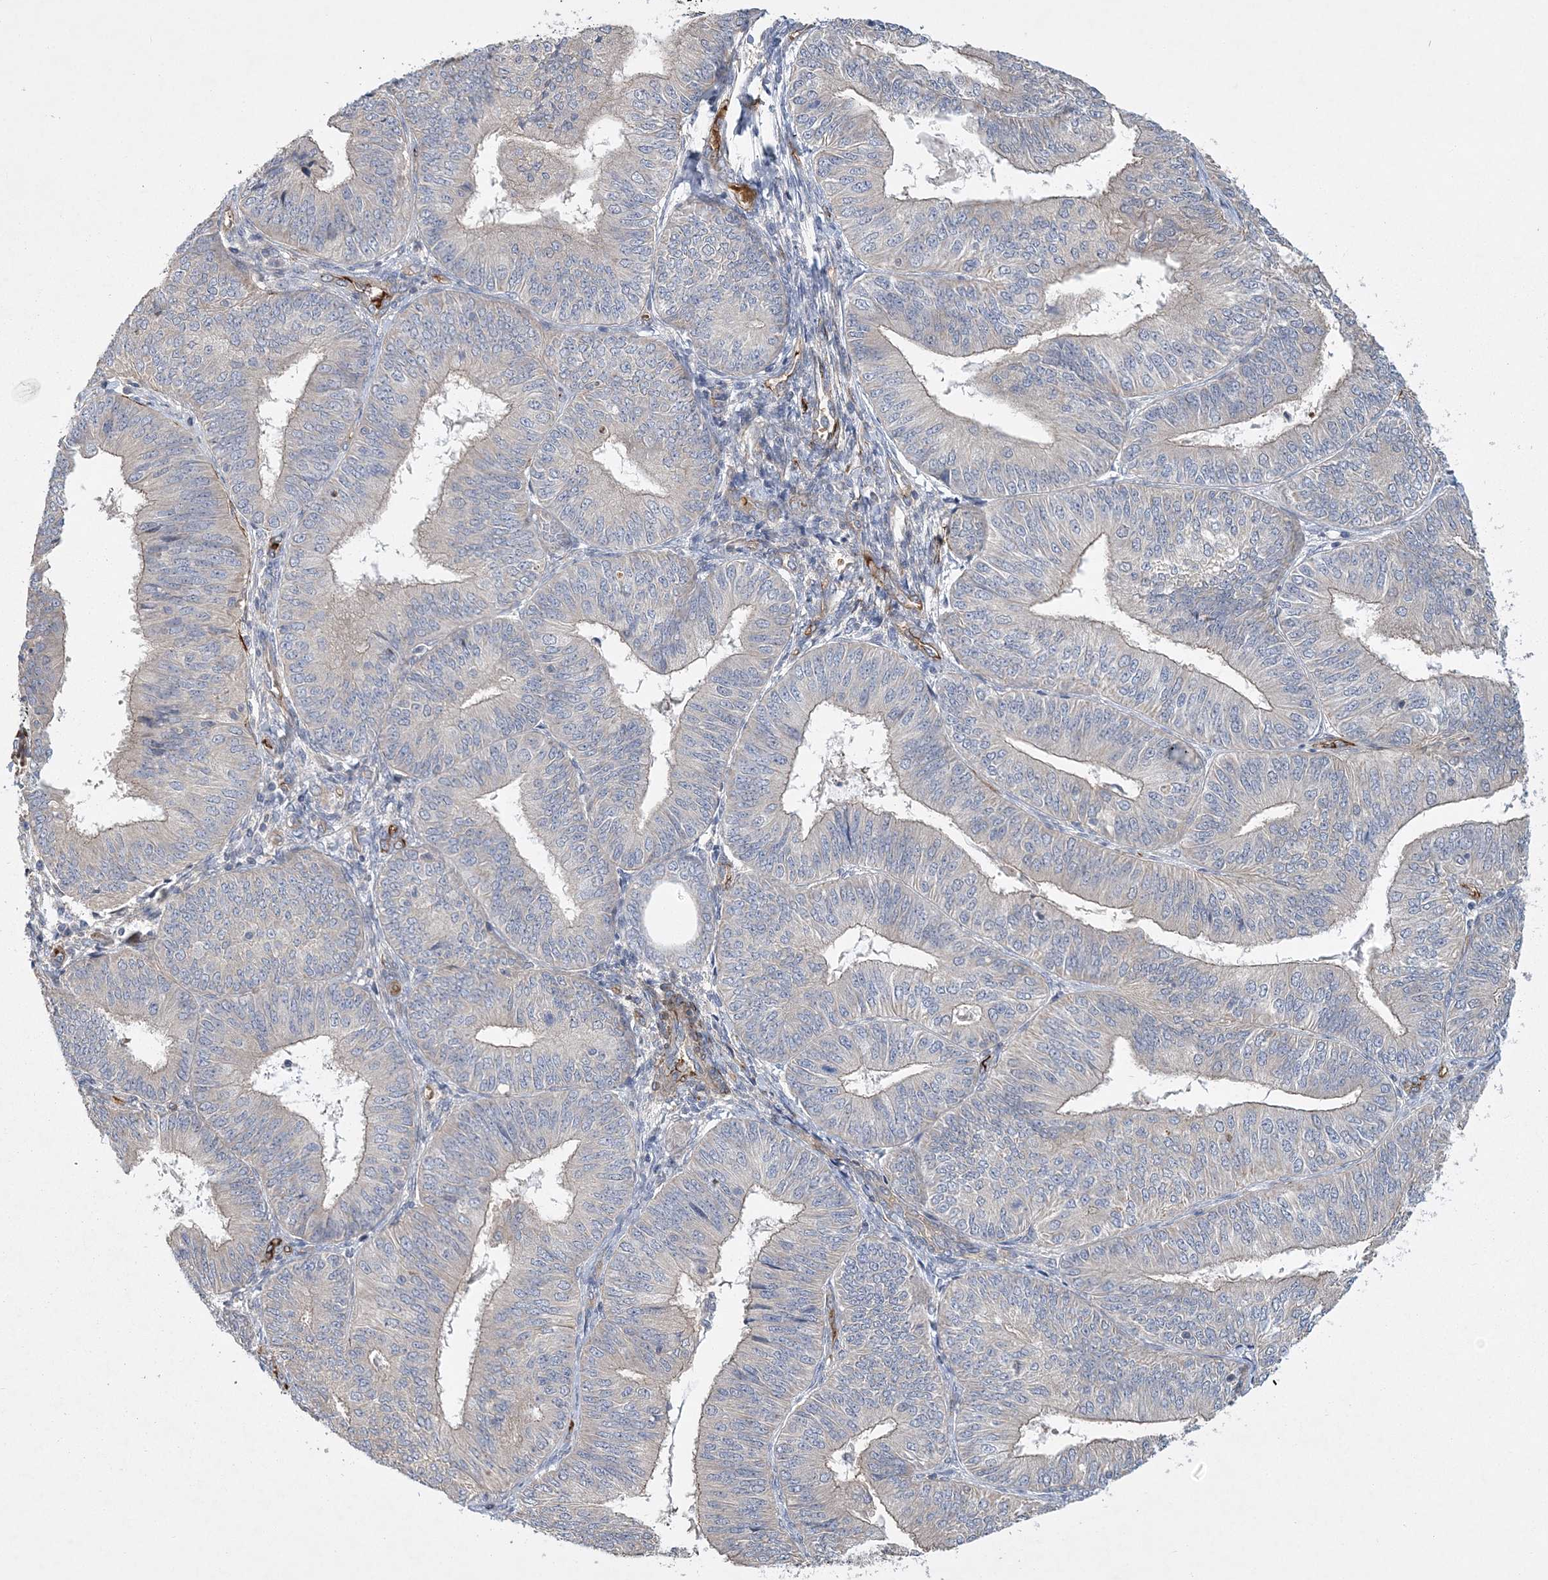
{"staining": {"intensity": "weak", "quantity": "<25%", "location": "cytoplasmic/membranous"}, "tissue": "endometrial cancer", "cell_type": "Tumor cells", "image_type": "cancer", "snomed": [{"axis": "morphology", "description": "Adenocarcinoma, NOS"}, {"axis": "topography", "description": "Endometrium"}], "caption": "Endometrial cancer (adenocarcinoma) stained for a protein using immunohistochemistry exhibits no expression tumor cells.", "gene": "CALN1", "patient": {"sex": "female", "age": 58}}